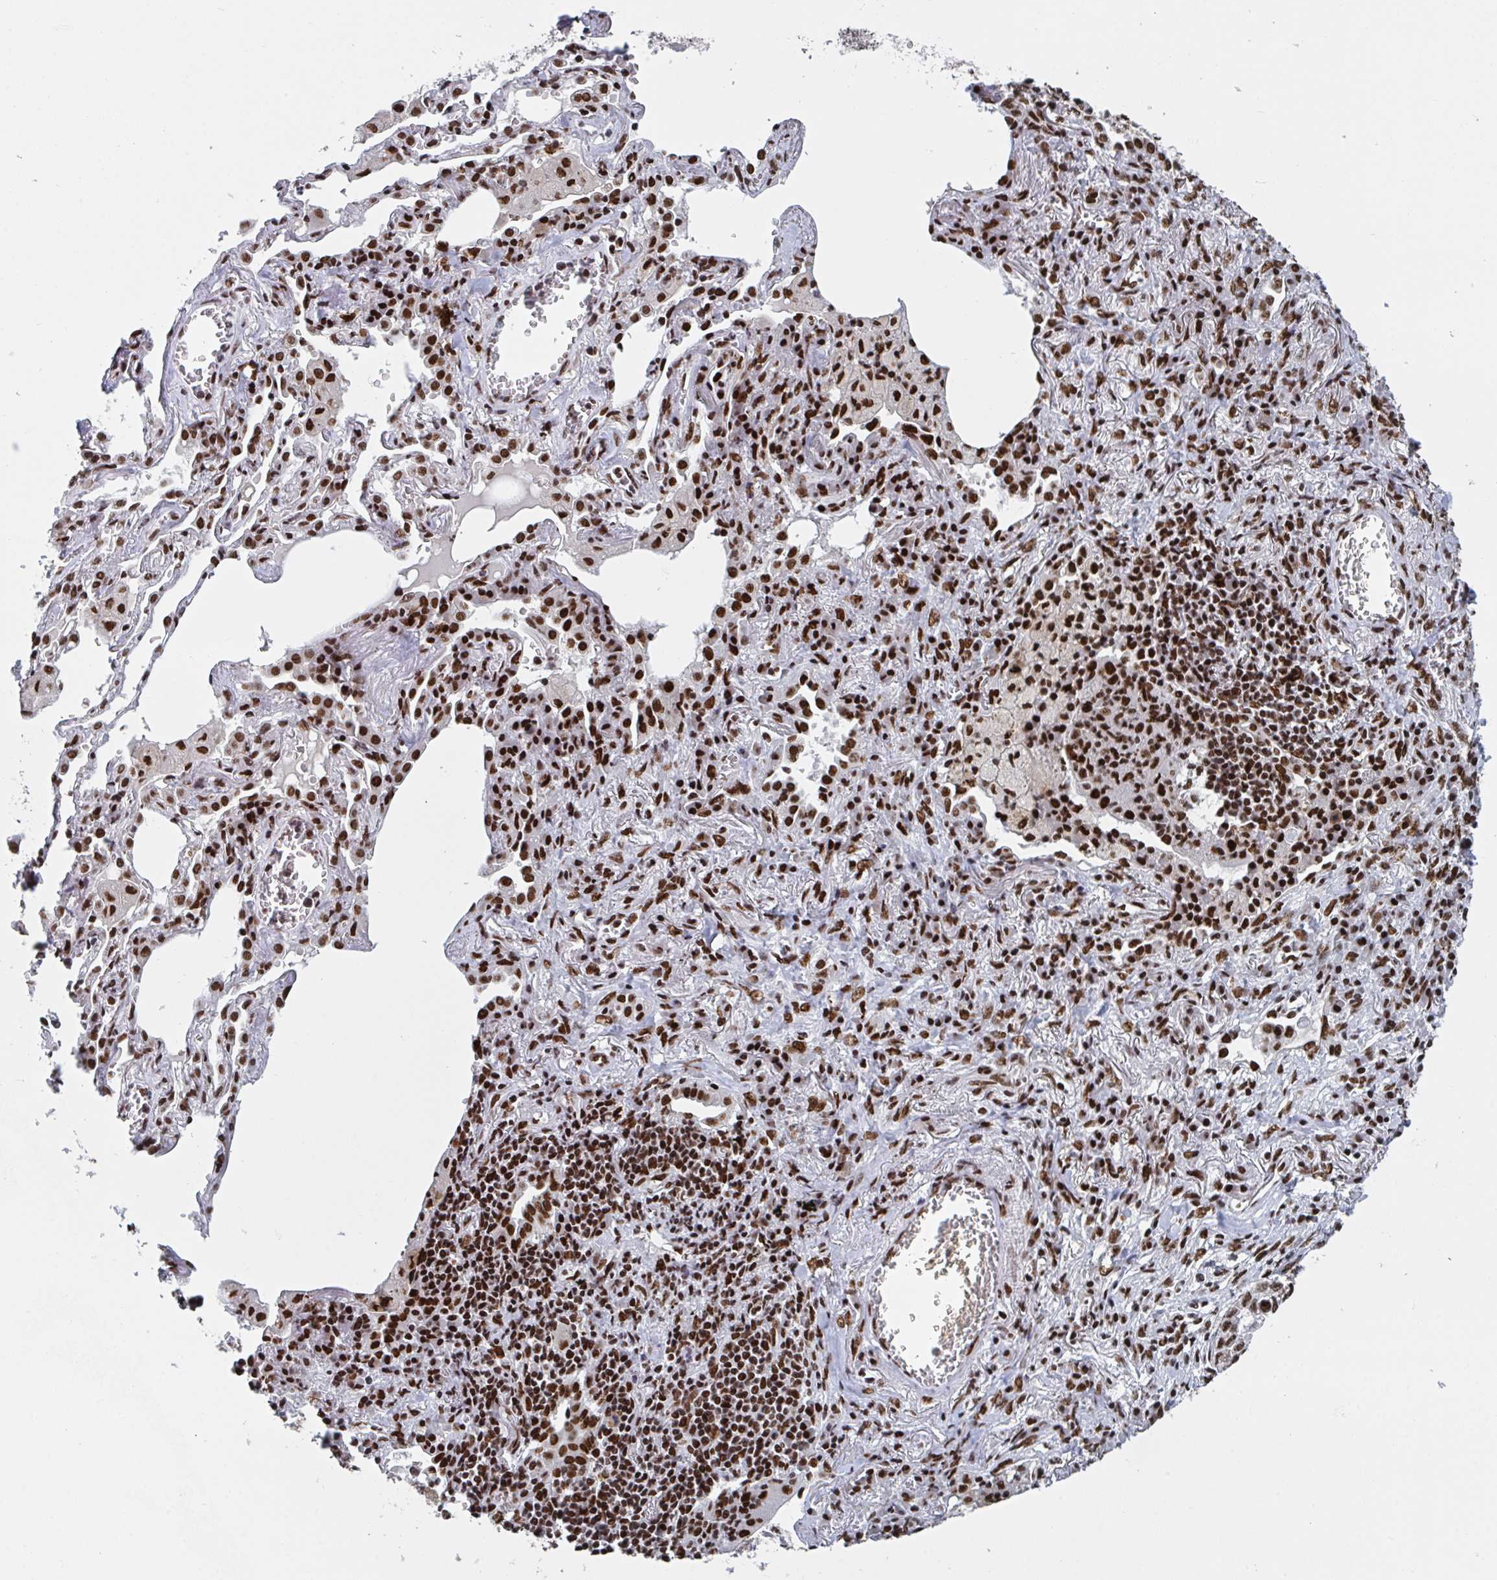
{"staining": {"intensity": "strong", "quantity": ">75%", "location": "nuclear"}, "tissue": "lung cancer", "cell_type": "Tumor cells", "image_type": "cancer", "snomed": [{"axis": "morphology", "description": "Squamous cell carcinoma, NOS"}, {"axis": "topography", "description": "Lung"}], "caption": "This image reveals immunohistochemistry staining of human lung squamous cell carcinoma, with high strong nuclear positivity in about >75% of tumor cells.", "gene": "ZNF607", "patient": {"sex": "male", "age": 75}}